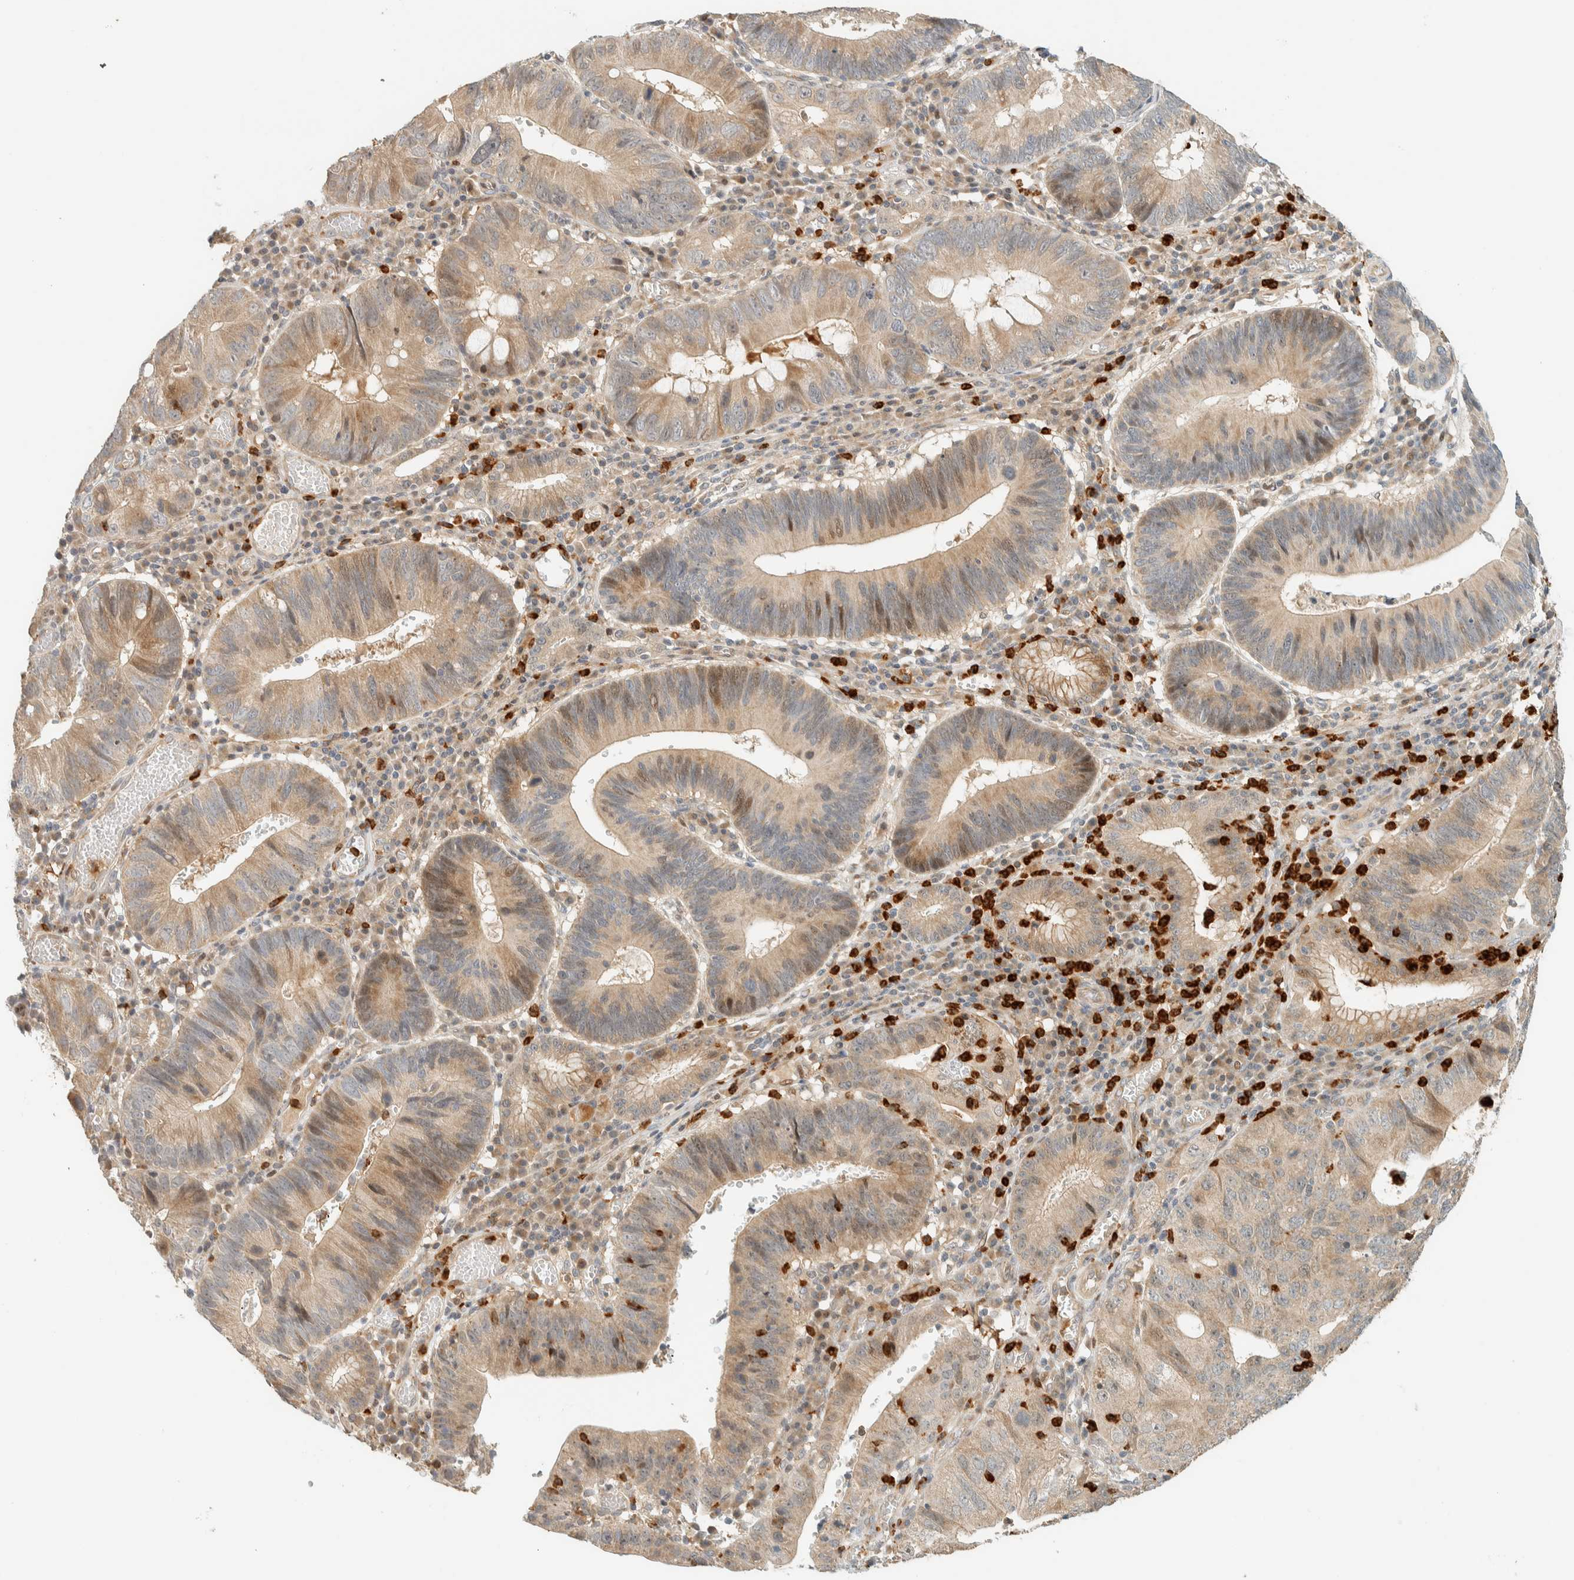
{"staining": {"intensity": "weak", "quantity": "25%-75%", "location": "cytoplasmic/membranous,nuclear"}, "tissue": "stomach cancer", "cell_type": "Tumor cells", "image_type": "cancer", "snomed": [{"axis": "morphology", "description": "Adenocarcinoma, NOS"}, {"axis": "topography", "description": "Stomach"}], "caption": "DAB (3,3'-diaminobenzidine) immunohistochemical staining of stomach adenocarcinoma shows weak cytoplasmic/membranous and nuclear protein expression in approximately 25%-75% of tumor cells.", "gene": "CCDC171", "patient": {"sex": "male", "age": 59}}